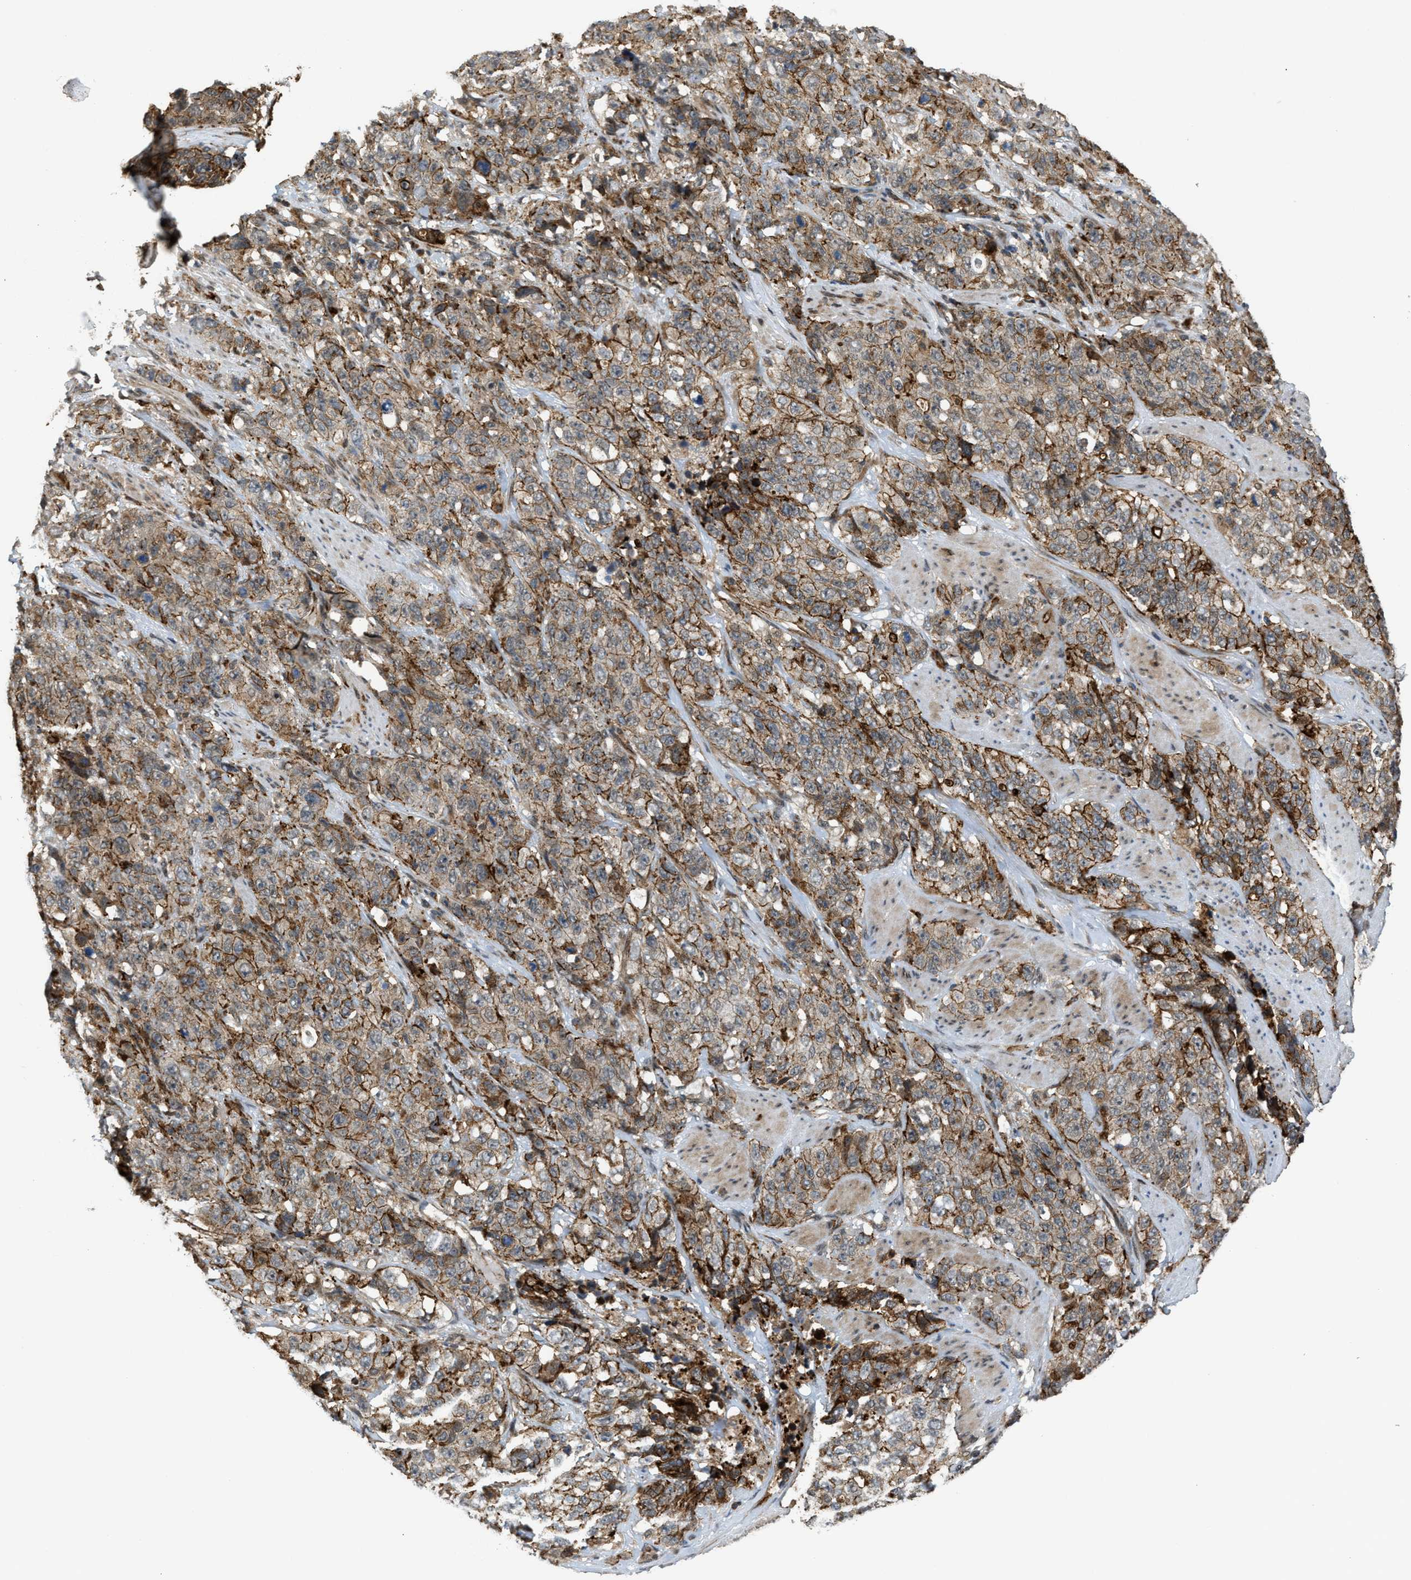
{"staining": {"intensity": "moderate", "quantity": ">75%", "location": "cytoplasmic/membranous"}, "tissue": "stomach cancer", "cell_type": "Tumor cells", "image_type": "cancer", "snomed": [{"axis": "morphology", "description": "Adenocarcinoma, NOS"}, {"axis": "topography", "description": "Stomach"}], "caption": "A high-resolution micrograph shows IHC staining of adenocarcinoma (stomach), which demonstrates moderate cytoplasmic/membranous staining in approximately >75% of tumor cells. Using DAB (brown) and hematoxylin (blue) stains, captured at high magnification using brightfield microscopy.", "gene": "DPF2", "patient": {"sex": "male", "age": 48}}